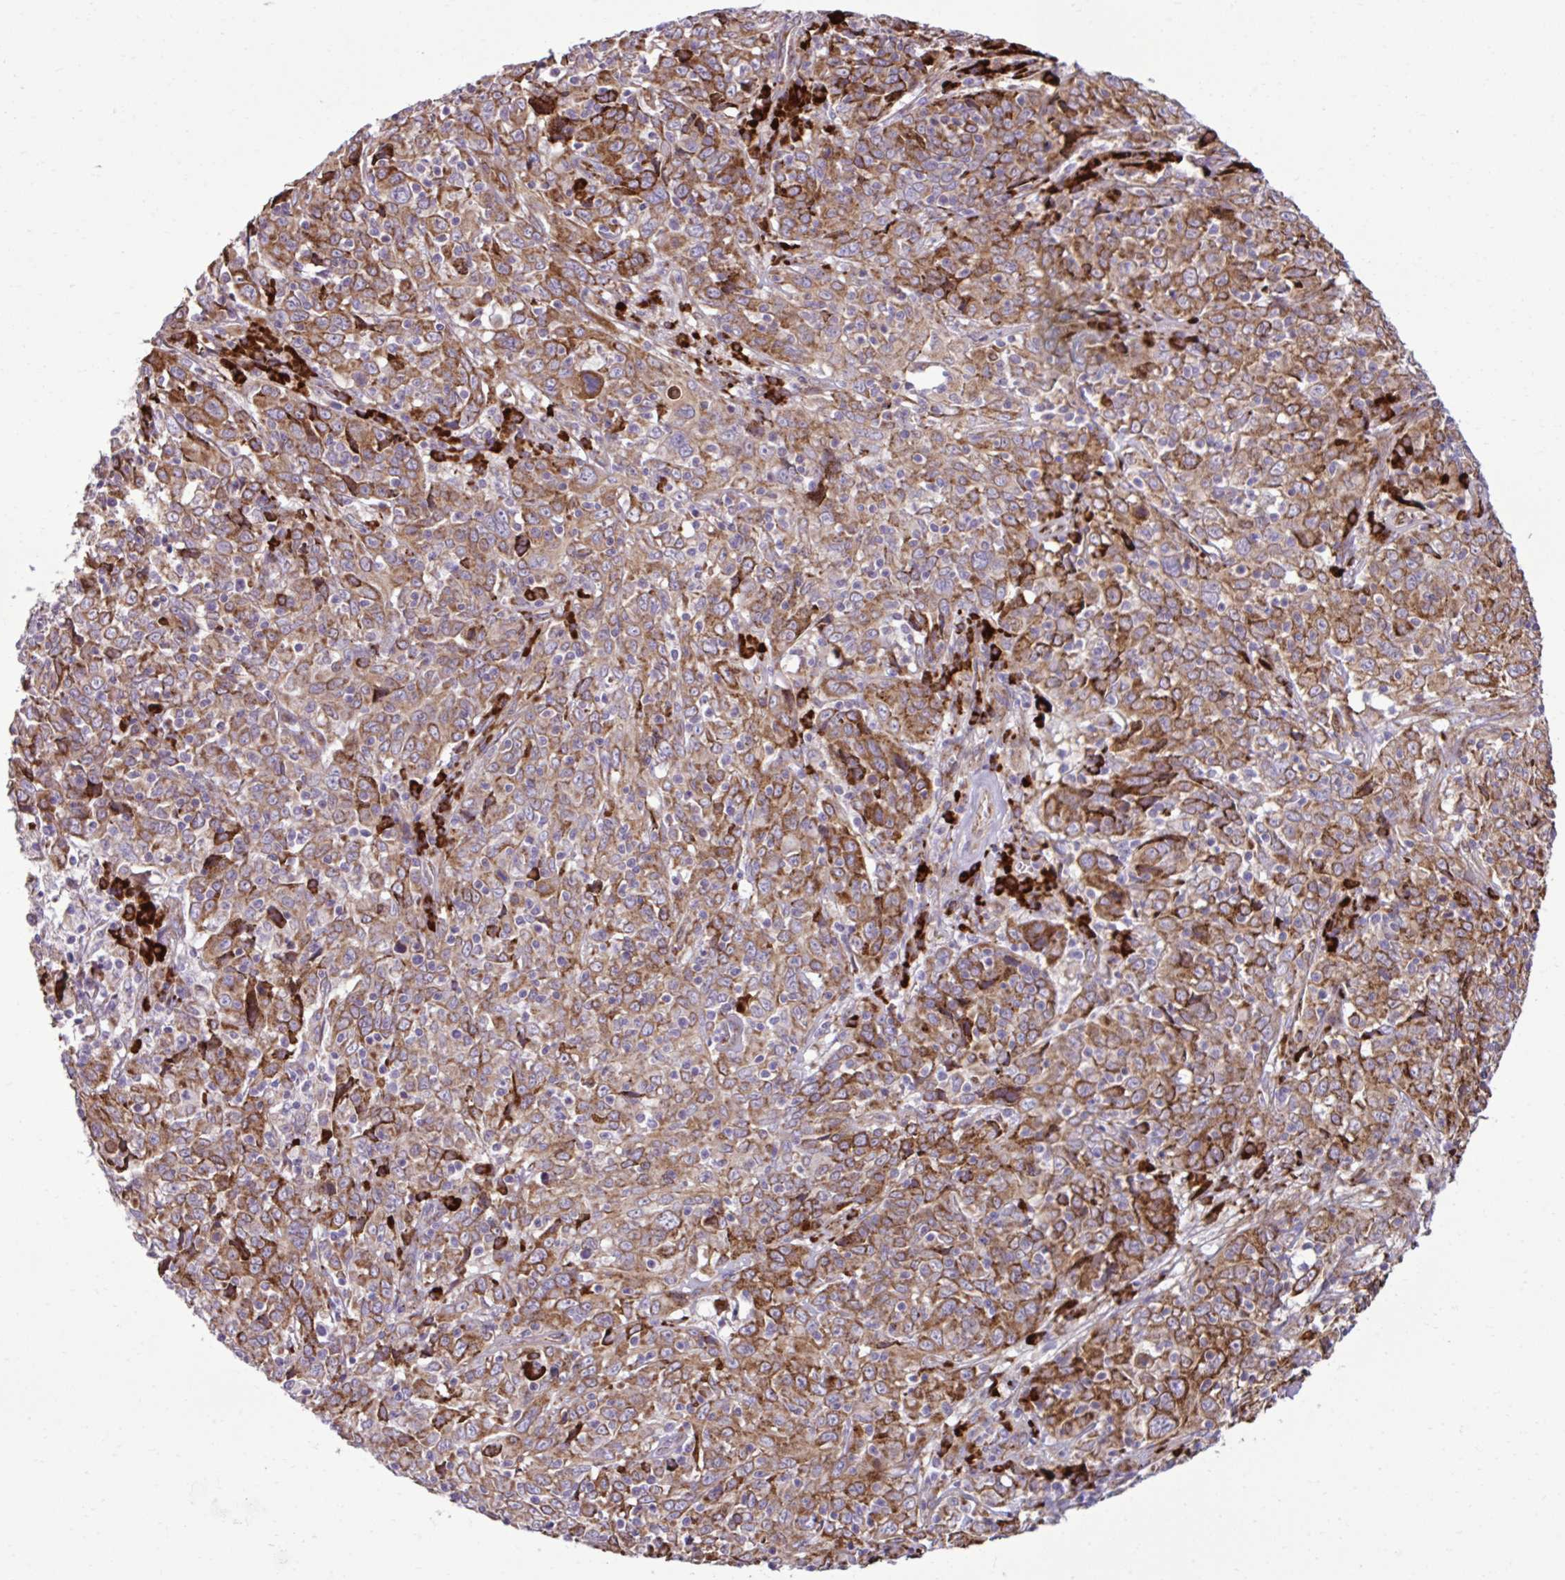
{"staining": {"intensity": "moderate", "quantity": ">75%", "location": "cytoplasmic/membranous"}, "tissue": "cervical cancer", "cell_type": "Tumor cells", "image_type": "cancer", "snomed": [{"axis": "morphology", "description": "Squamous cell carcinoma, NOS"}, {"axis": "topography", "description": "Cervix"}], "caption": "Squamous cell carcinoma (cervical) tissue shows moderate cytoplasmic/membranous positivity in about >75% of tumor cells, visualized by immunohistochemistry.", "gene": "LIMS1", "patient": {"sex": "female", "age": 46}}